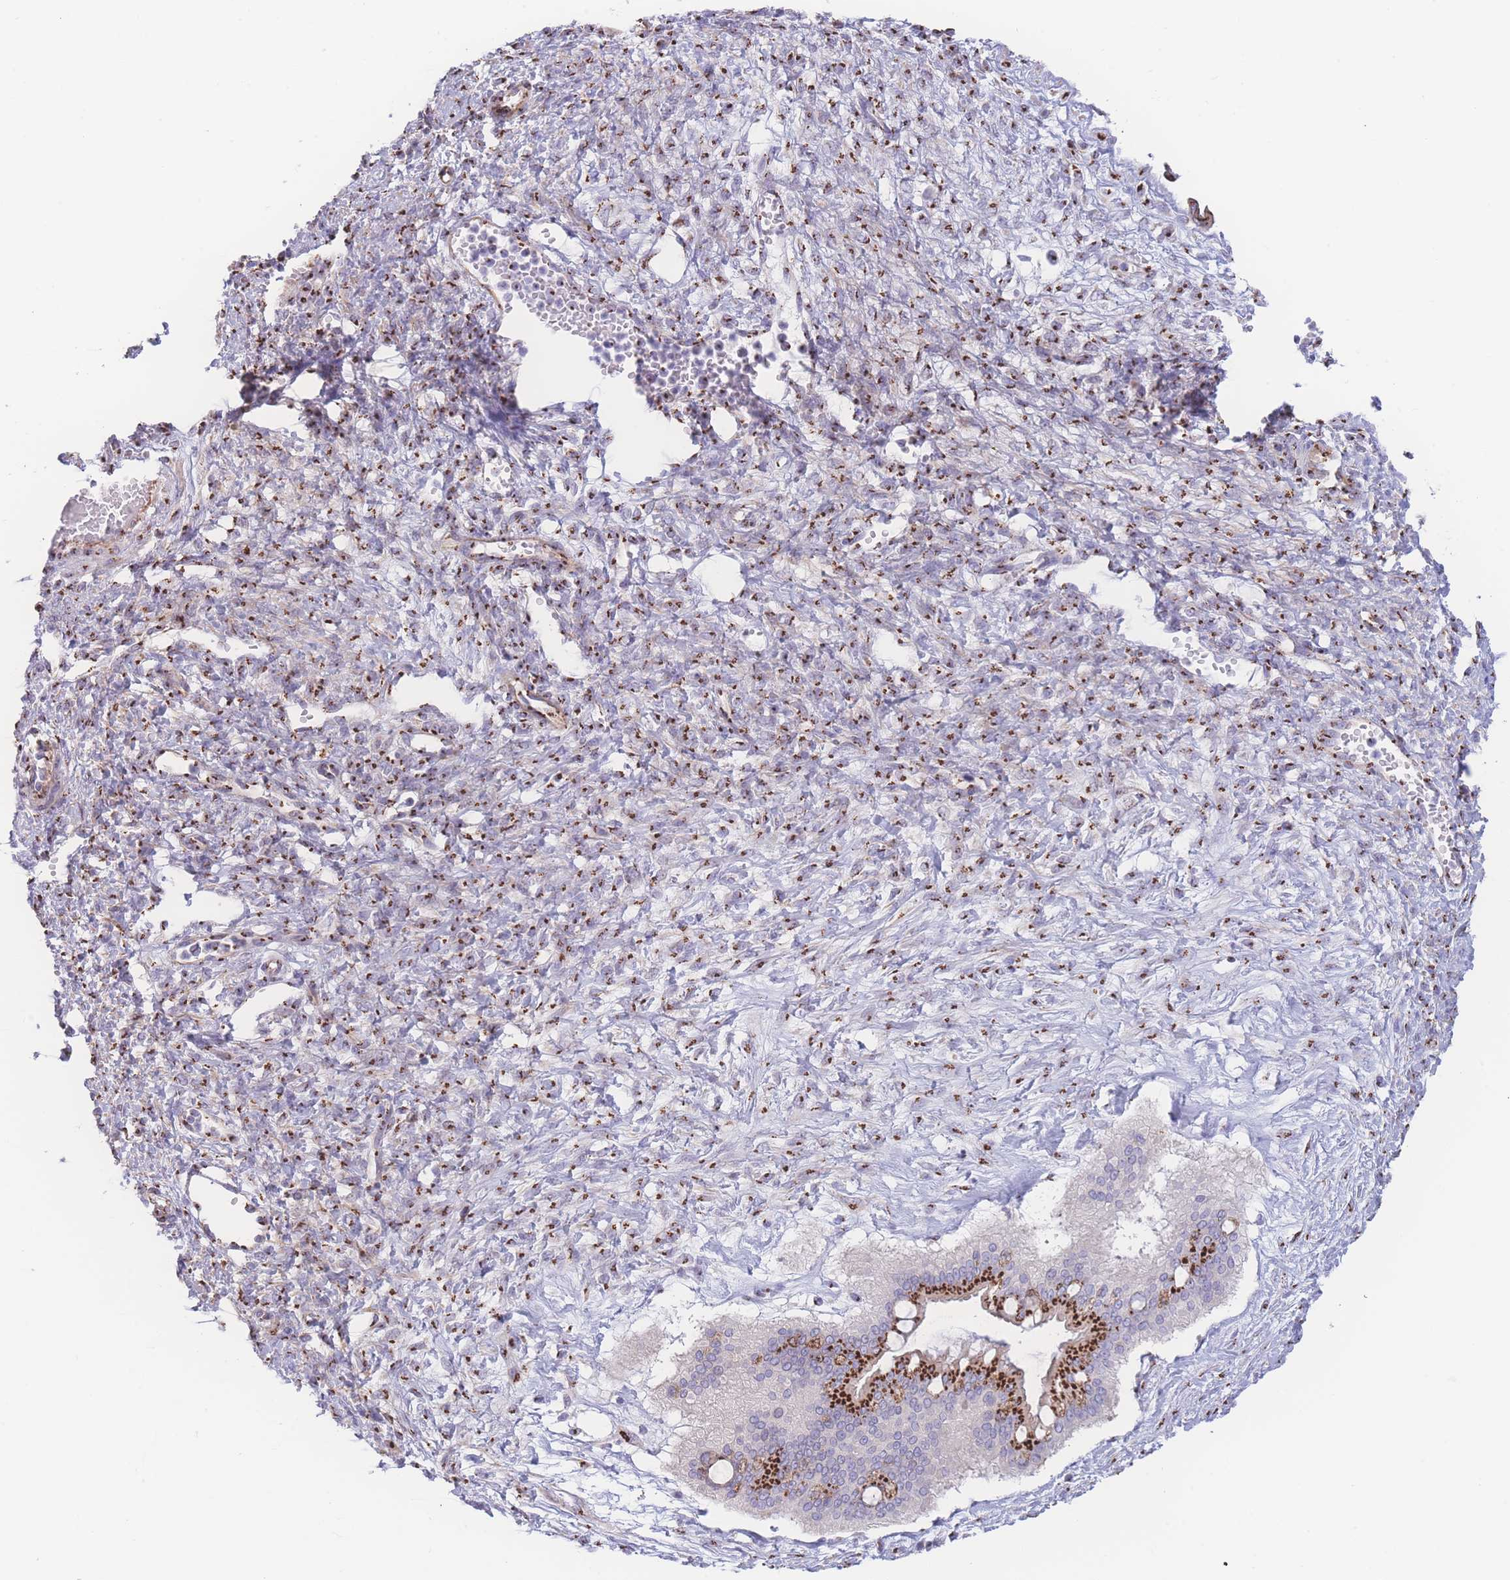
{"staining": {"intensity": "strong", "quantity": ">75%", "location": "cytoplasmic/membranous"}, "tissue": "ovarian cancer", "cell_type": "Tumor cells", "image_type": "cancer", "snomed": [{"axis": "morphology", "description": "Cystadenocarcinoma, mucinous, NOS"}, {"axis": "topography", "description": "Ovary"}], "caption": "The micrograph exhibits staining of ovarian cancer, revealing strong cytoplasmic/membranous protein staining (brown color) within tumor cells.", "gene": "GOLM2", "patient": {"sex": "female", "age": 73}}